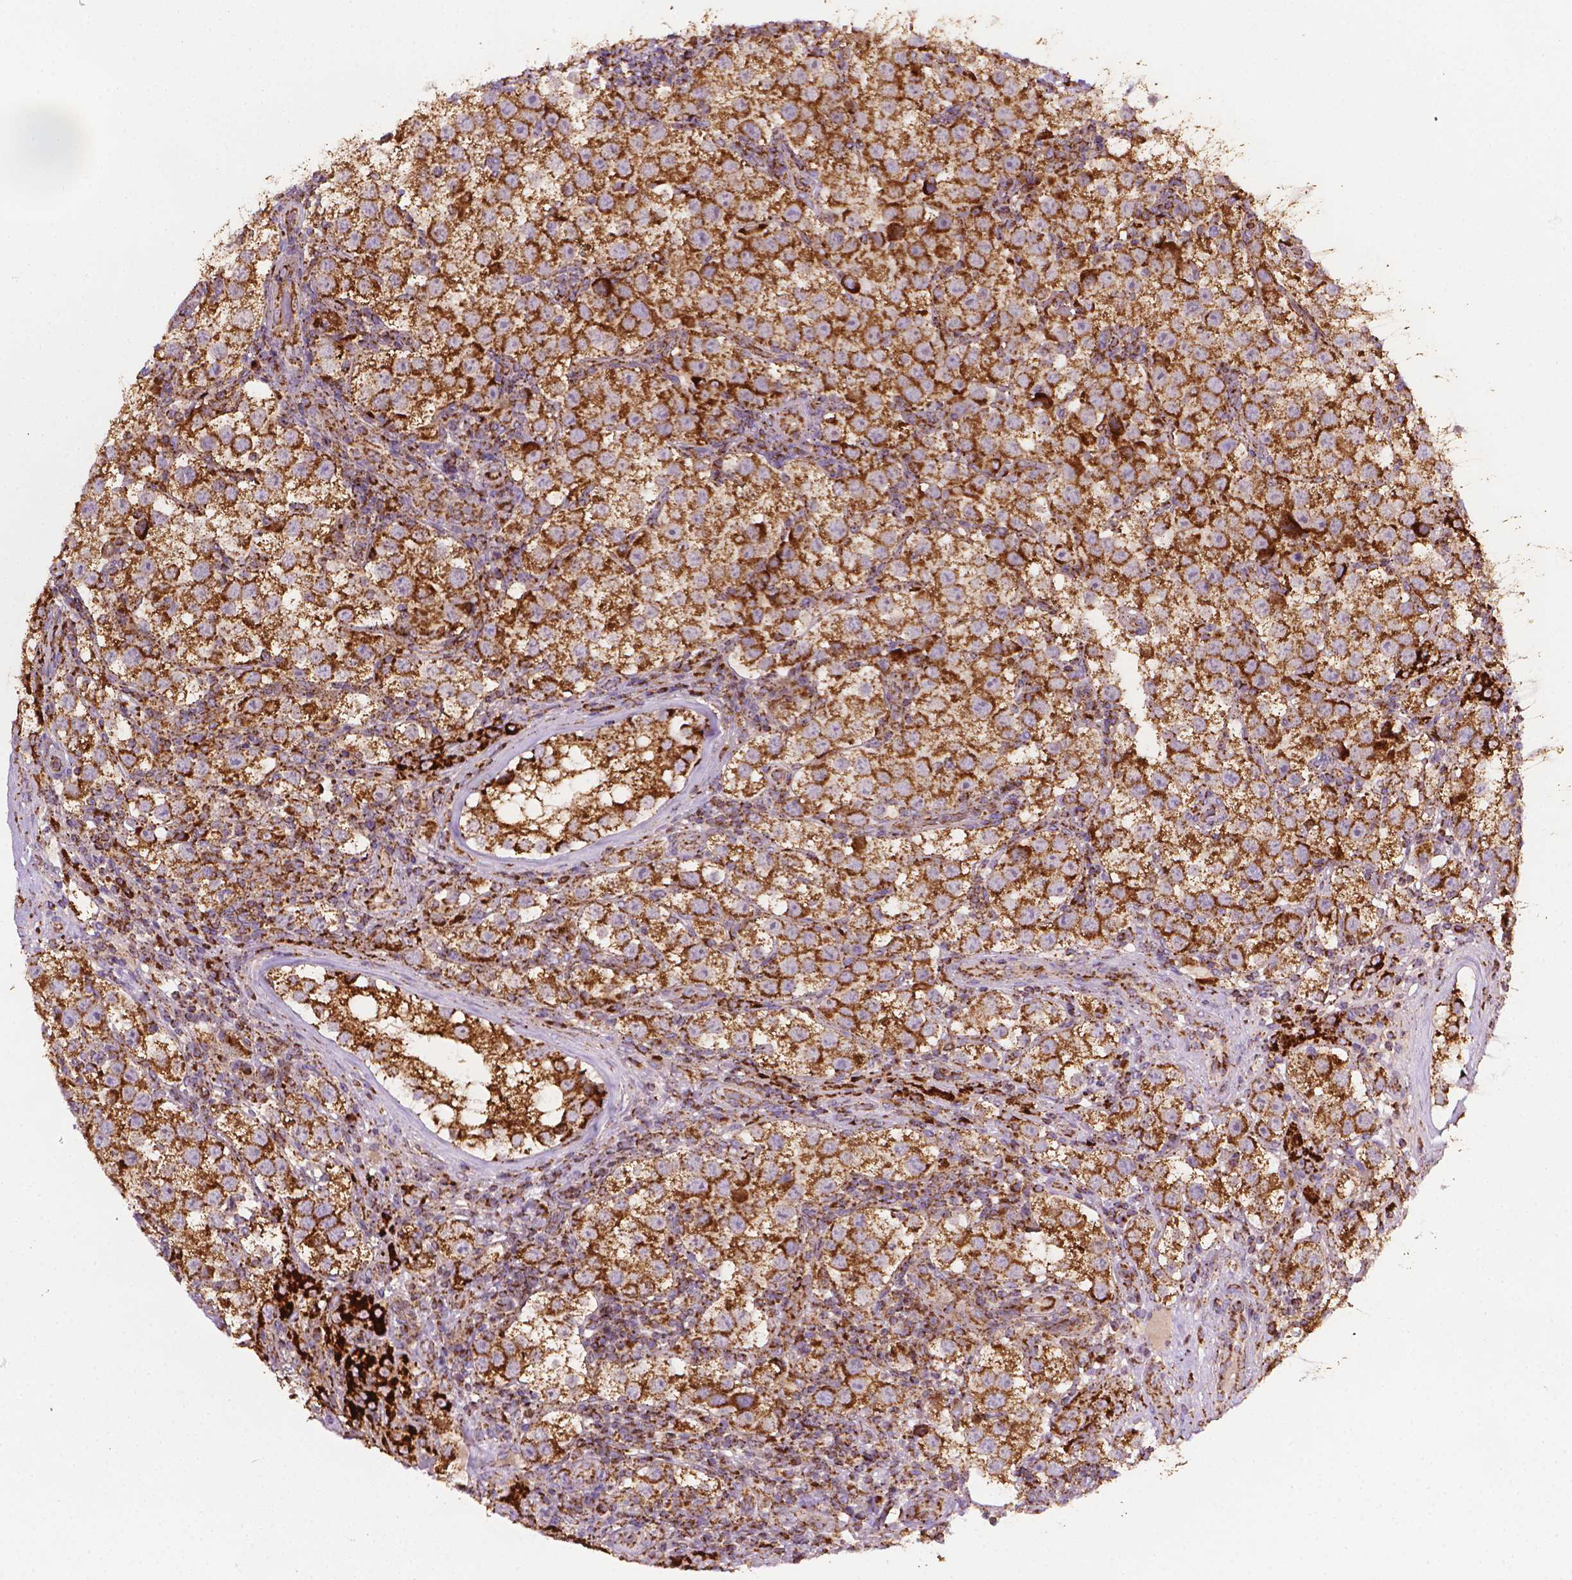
{"staining": {"intensity": "strong", "quantity": ">75%", "location": "cytoplasmic/membranous"}, "tissue": "testis cancer", "cell_type": "Tumor cells", "image_type": "cancer", "snomed": [{"axis": "morphology", "description": "Seminoma, NOS"}, {"axis": "topography", "description": "Testis"}], "caption": "This image demonstrates immunohistochemistry (IHC) staining of testis cancer (seminoma), with high strong cytoplasmic/membranous staining in approximately >75% of tumor cells.", "gene": "ILVBL", "patient": {"sex": "male", "age": 37}}